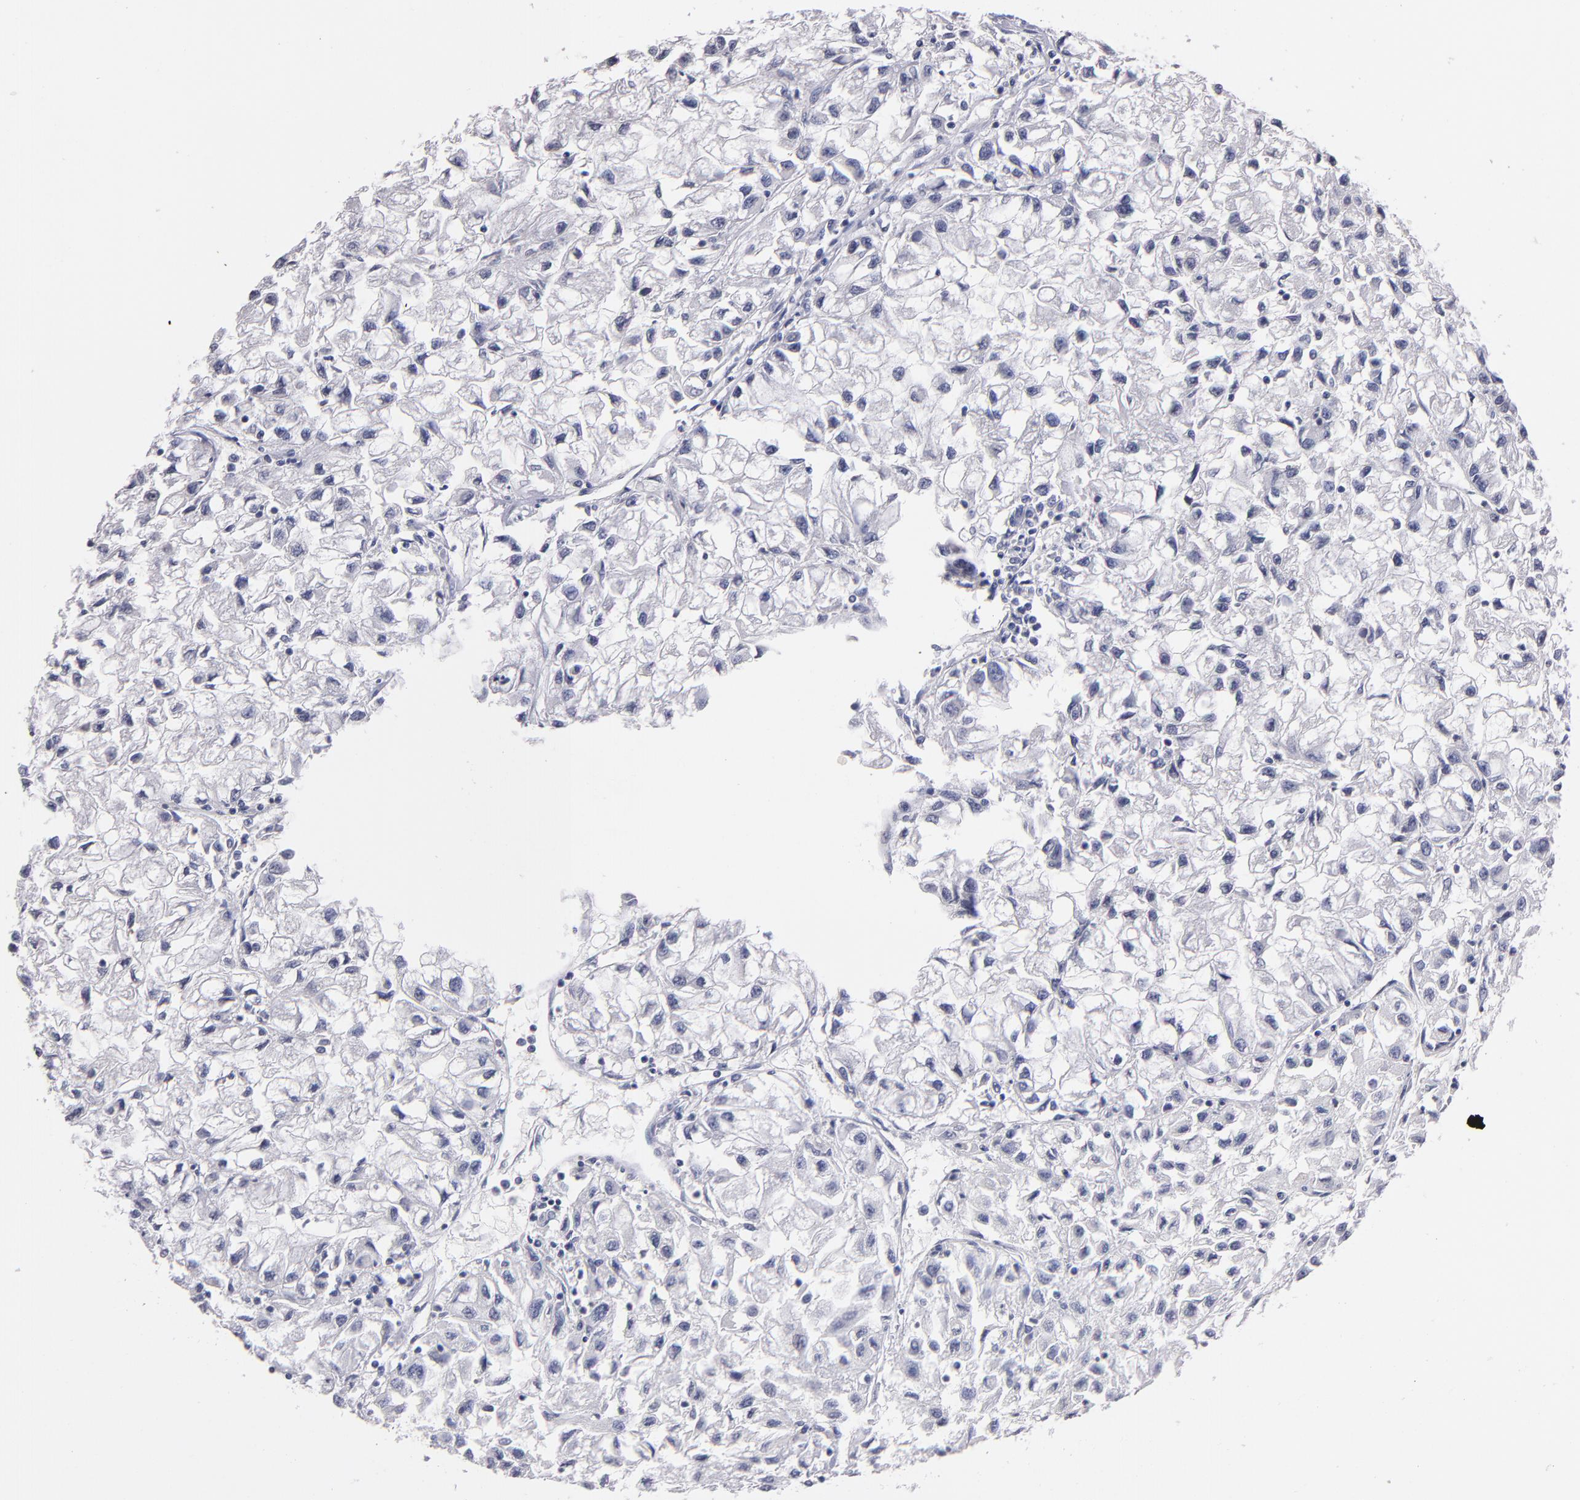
{"staining": {"intensity": "negative", "quantity": "none", "location": "none"}, "tissue": "renal cancer", "cell_type": "Tumor cells", "image_type": "cancer", "snomed": [{"axis": "morphology", "description": "Adenocarcinoma, NOS"}, {"axis": "topography", "description": "Kidney"}], "caption": "IHC histopathology image of neoplastic tissue: human adenocarcinoma (renal) stained with DAB reveals no significant protein expression in tumor cells.", "gene": "SOX10", "patient": {"sex": "male", "age": 59}}